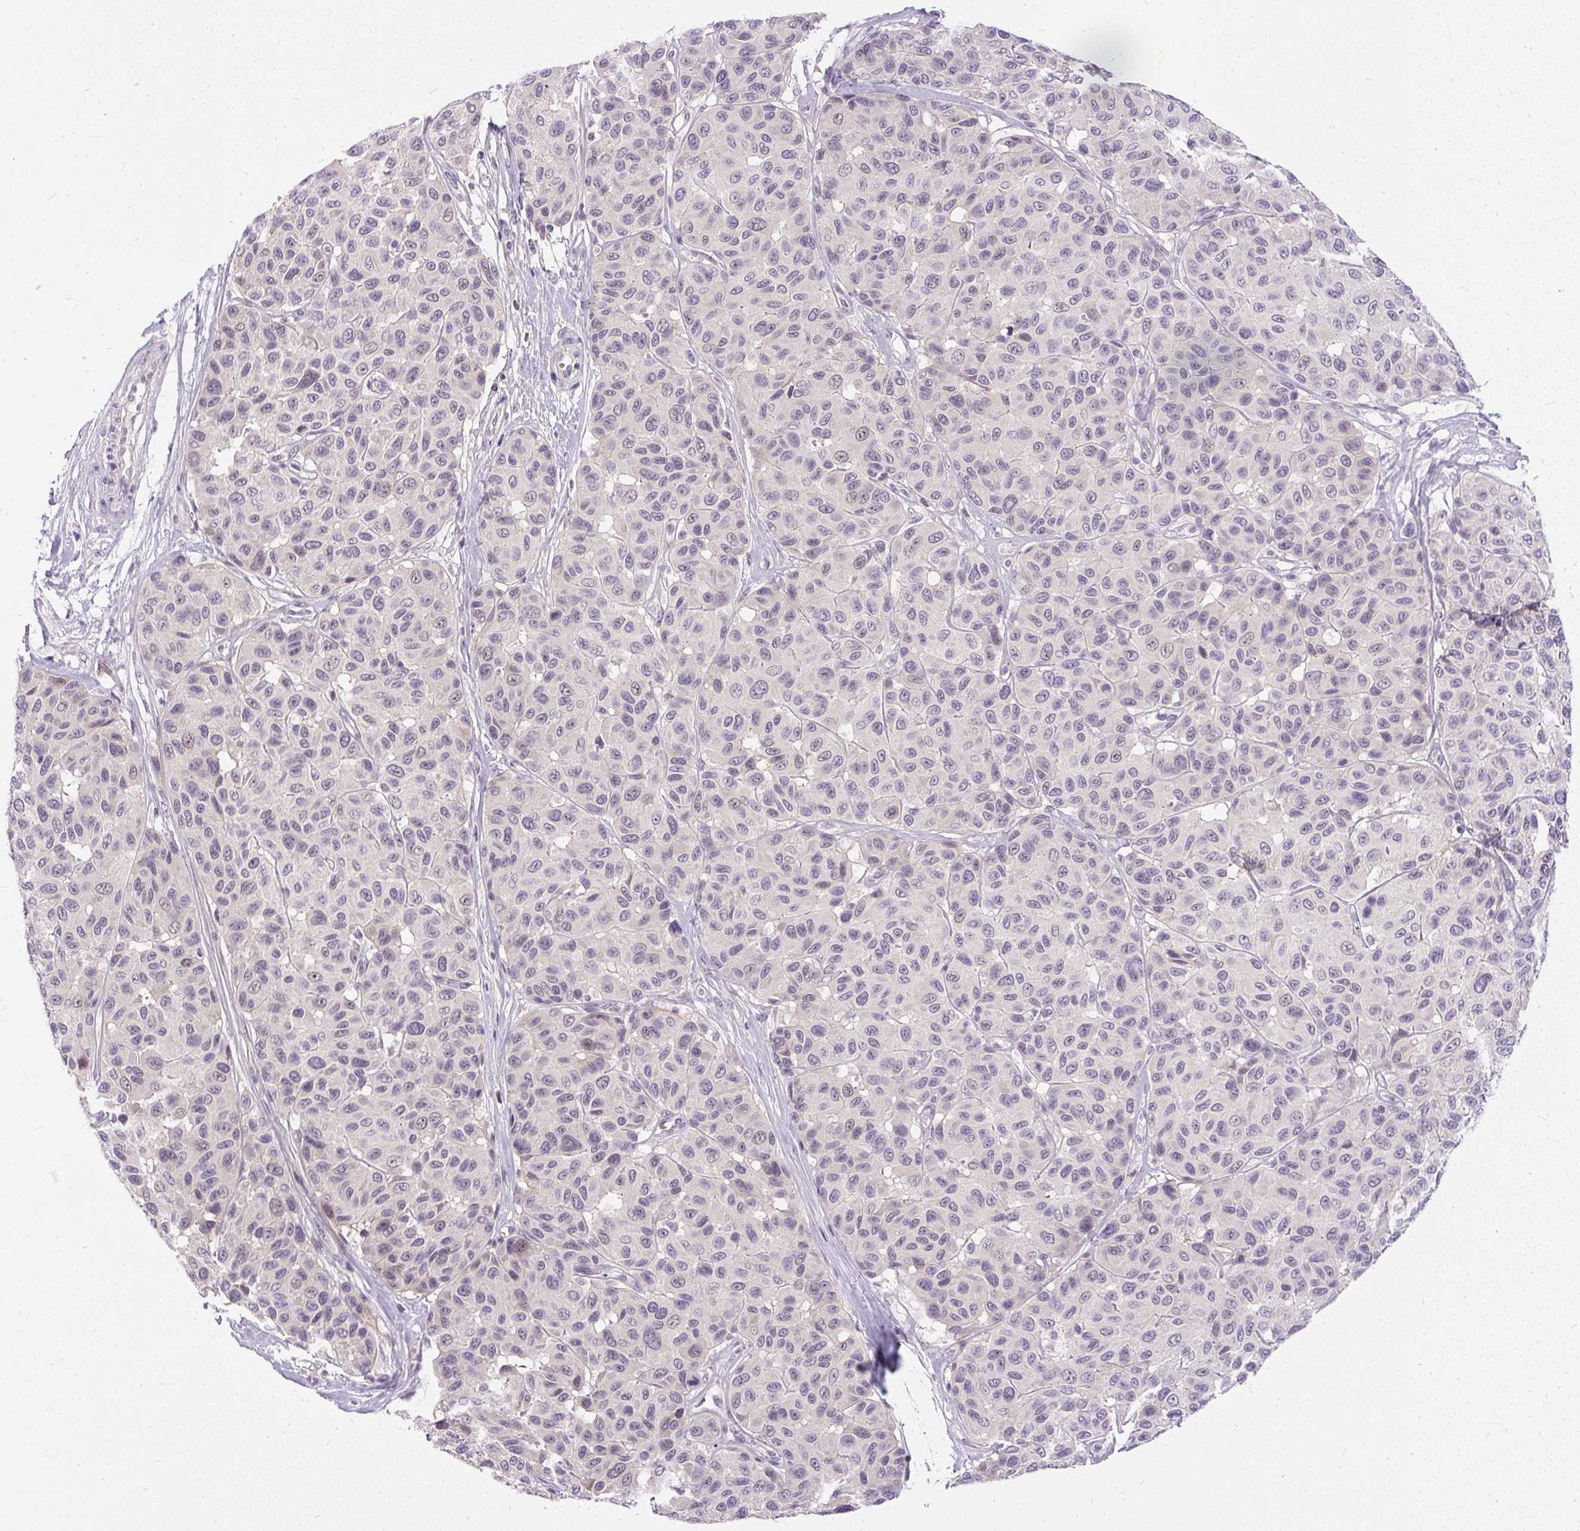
{"staining": {"intensity": "negative", "quantity": "none", "location": "none"}, "tissue": "melanoma", "cell_type": "Tumor cells", "image_type": "cancer", "snomed": [{"axis": "morphology", "description": "Malignant melanoma, NOS"}, {"axis": "topography", "description": "Skin"}], "caption": "Tumor cells show no significant expression in malignant melanoma.", "gene": "FAM117B", "patient": {"sex": "female", "age": 66}}